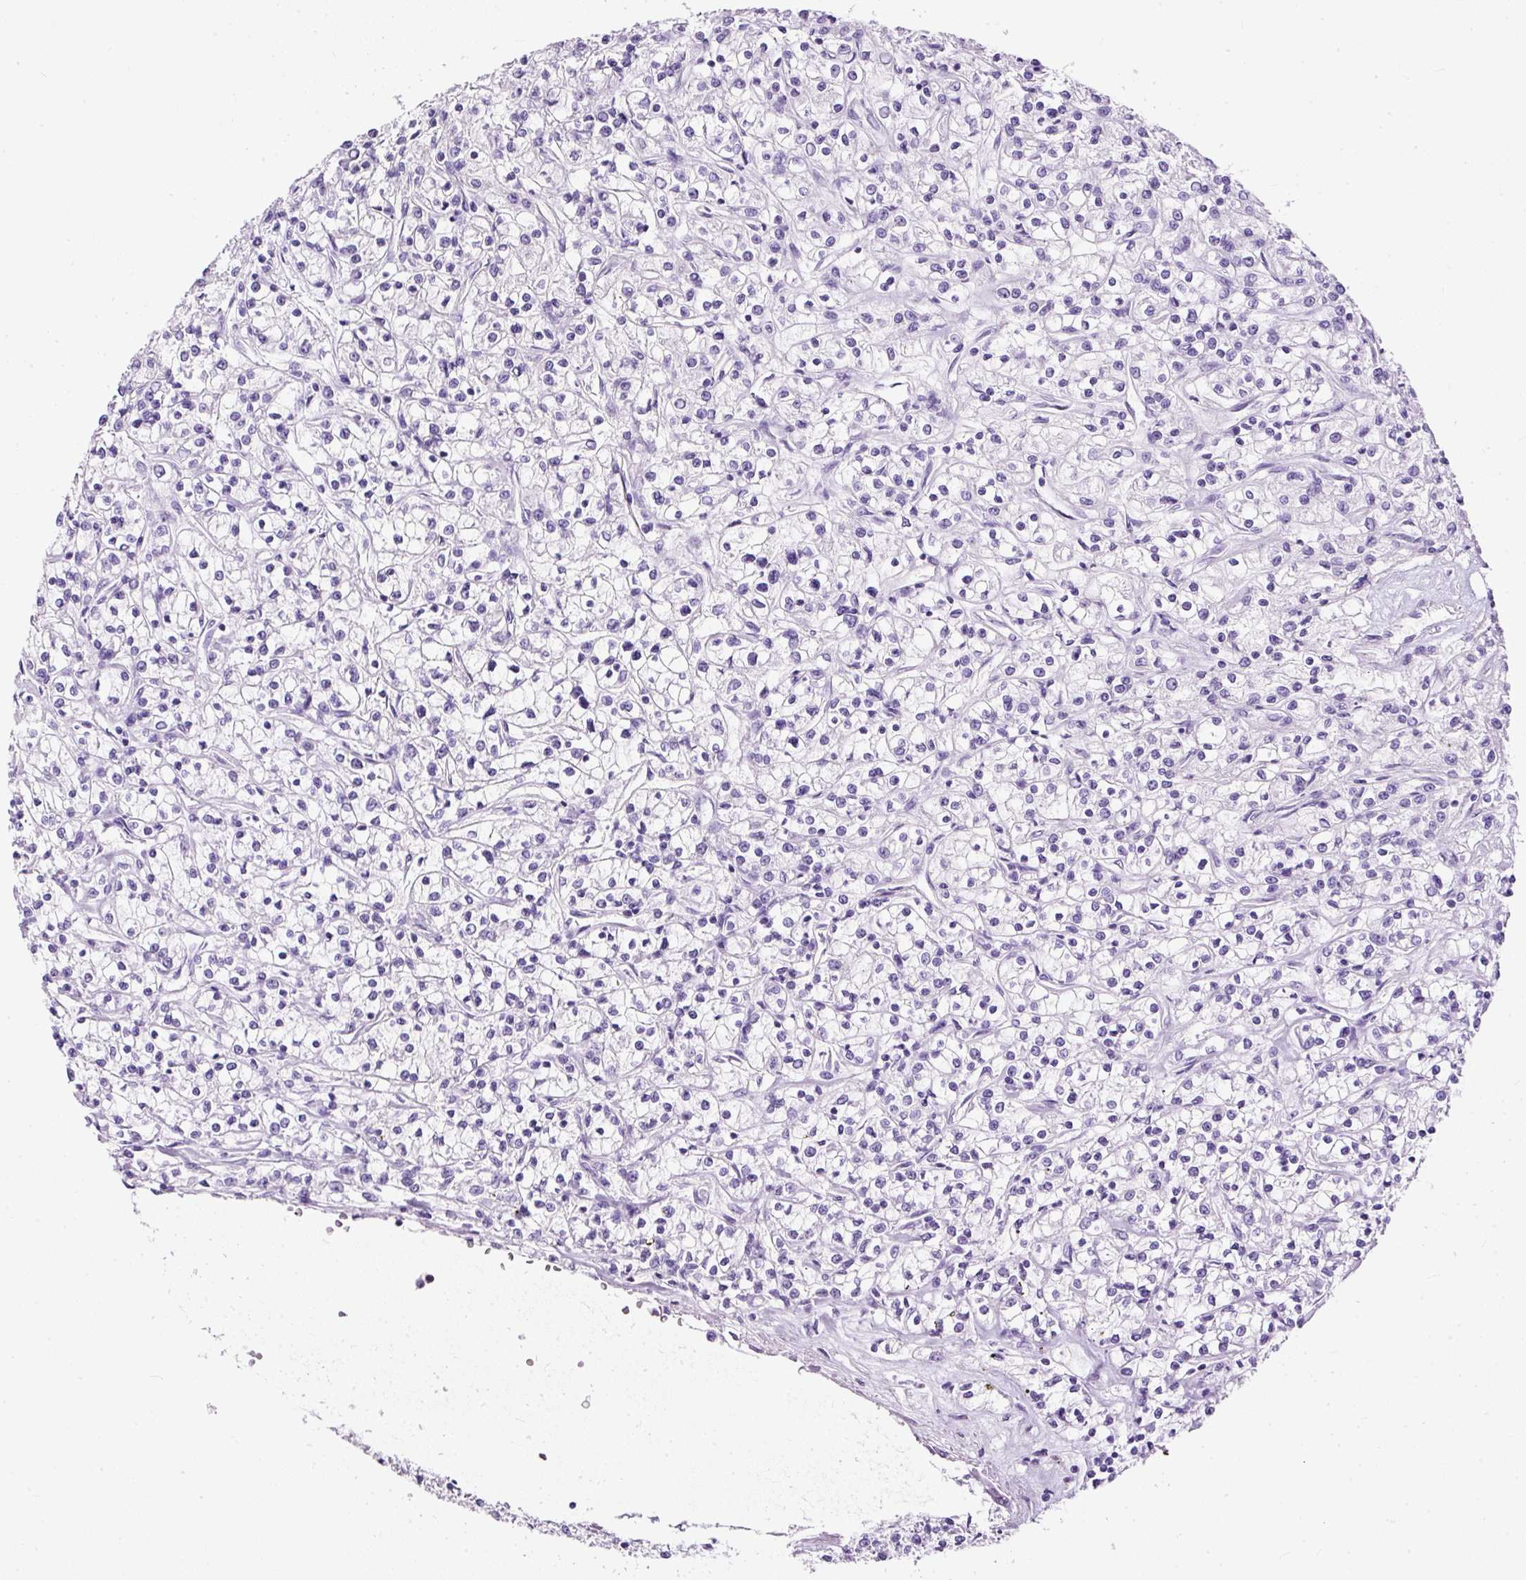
{"staining": {"intensity": "negative", "quantity": "none", "location": "none"}, "tissue": "renal cancer", "cell_type": "Tumor cells", "image_type": "cancer", "snomed": [{"axis": "morphology", "description": "Adenocarcinoma, NOS"}, {"axis": "topography", "description": "Kidney"}], "caption": "Protein analysis of adenocarcinoma (renal) exhibits no significant staining in tumor cells. Brightfield microscopy of IHC stained with DAB (3,3'-diaminobenzidine) (brown) and hematoxylin (blue), captured at high magnification.", "gene": "NTS", "patient": {"sex": "female", "age": 59}}